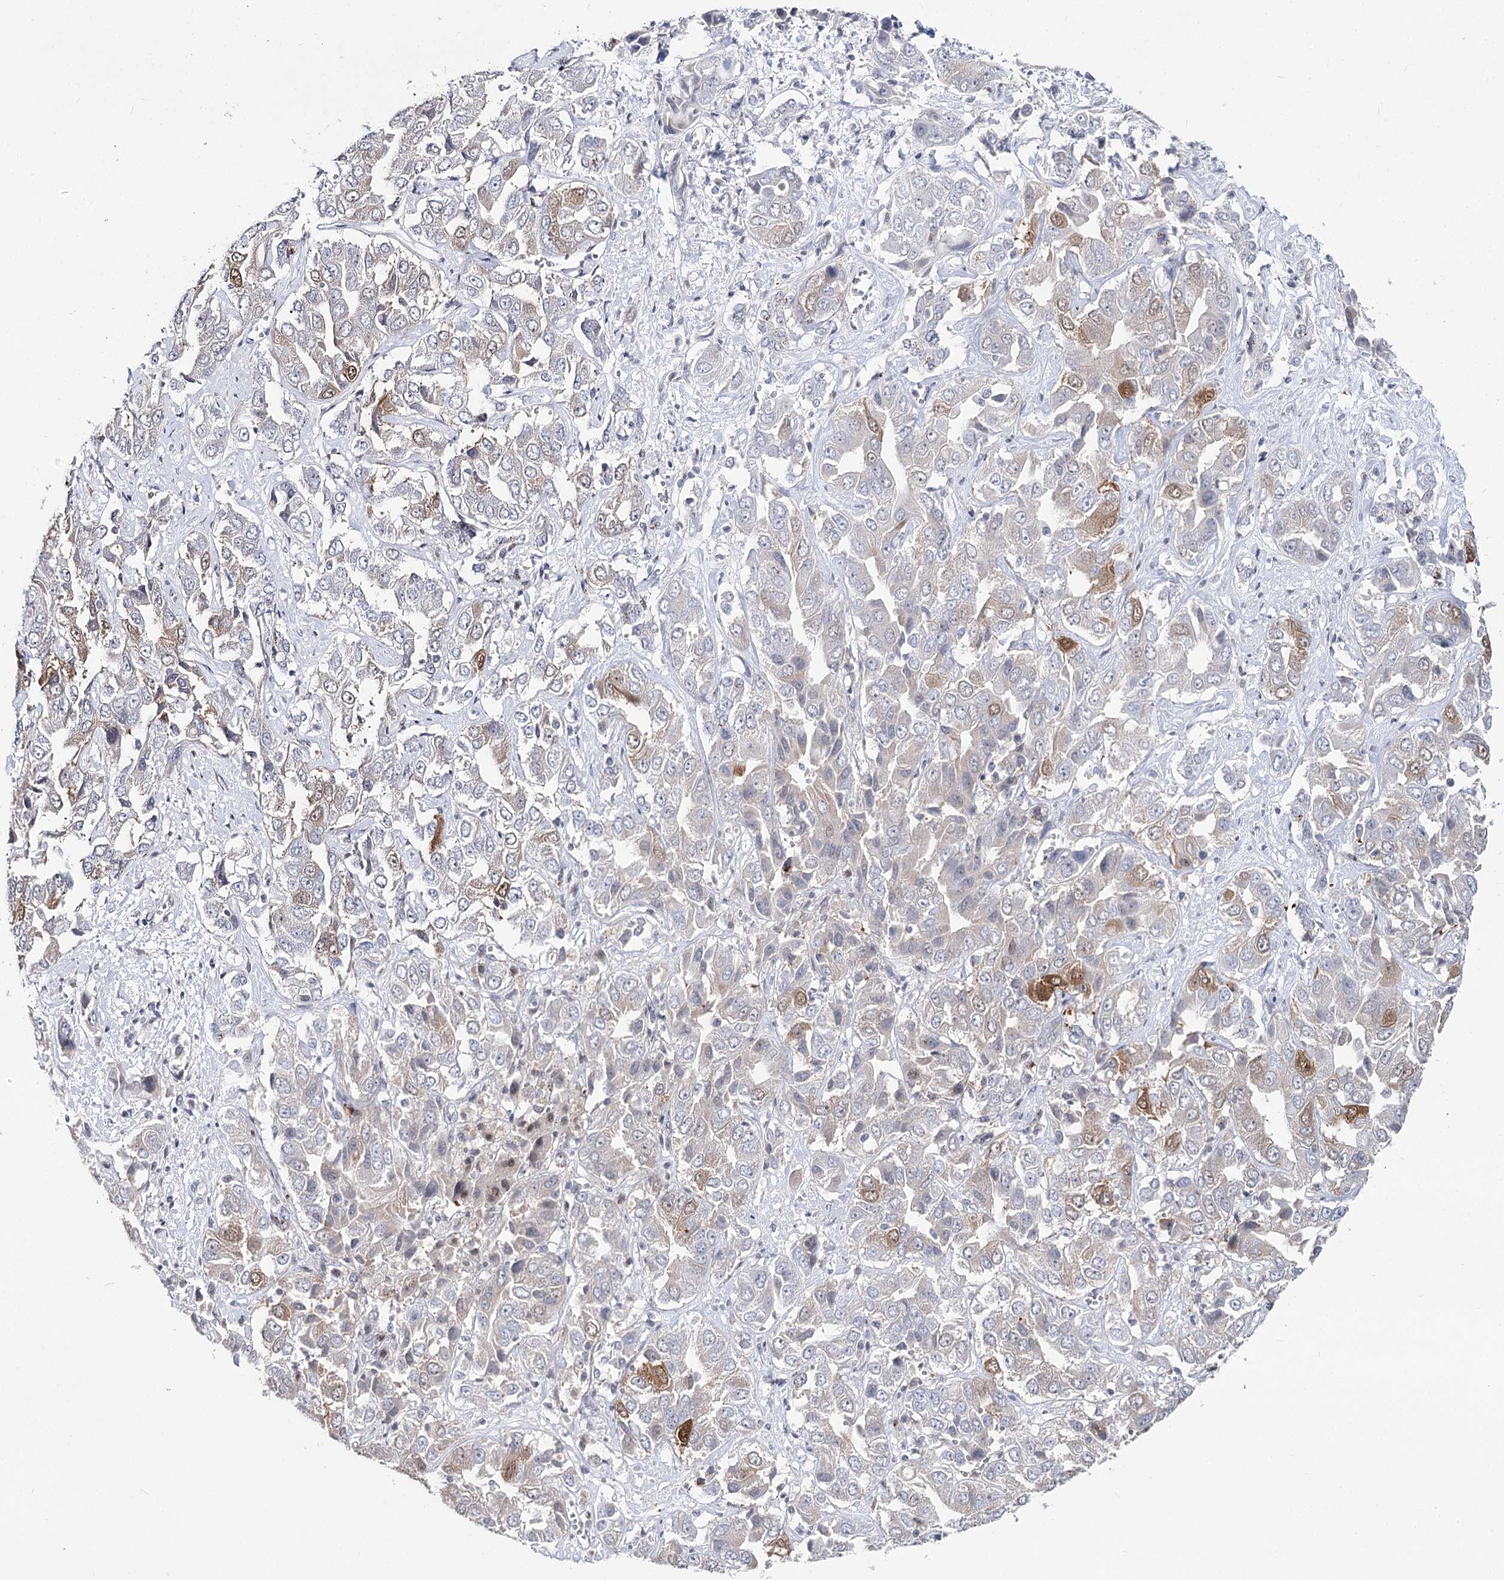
{"staining": {"intensity": "moderate", "quantity": "<25%", "location": "cytoplasmic/membranous"}, "tissue": "liver cancer", "cell_type": "Tumor cells", "image_type": "cancer", "snomed": [{"axis": "morphology", "description": "Cholangiocarcinoma"}, {"axis": "topography", "description": "Liver"}], "caption": "Immunohistochemical staining of liver cancer reveals low levels of moderate cytoplasmic/membranous protein positivity in approximately <25% of tumor cells.", "gene": "PTGR1", "patient": {"sex": "female", "age": 52}}